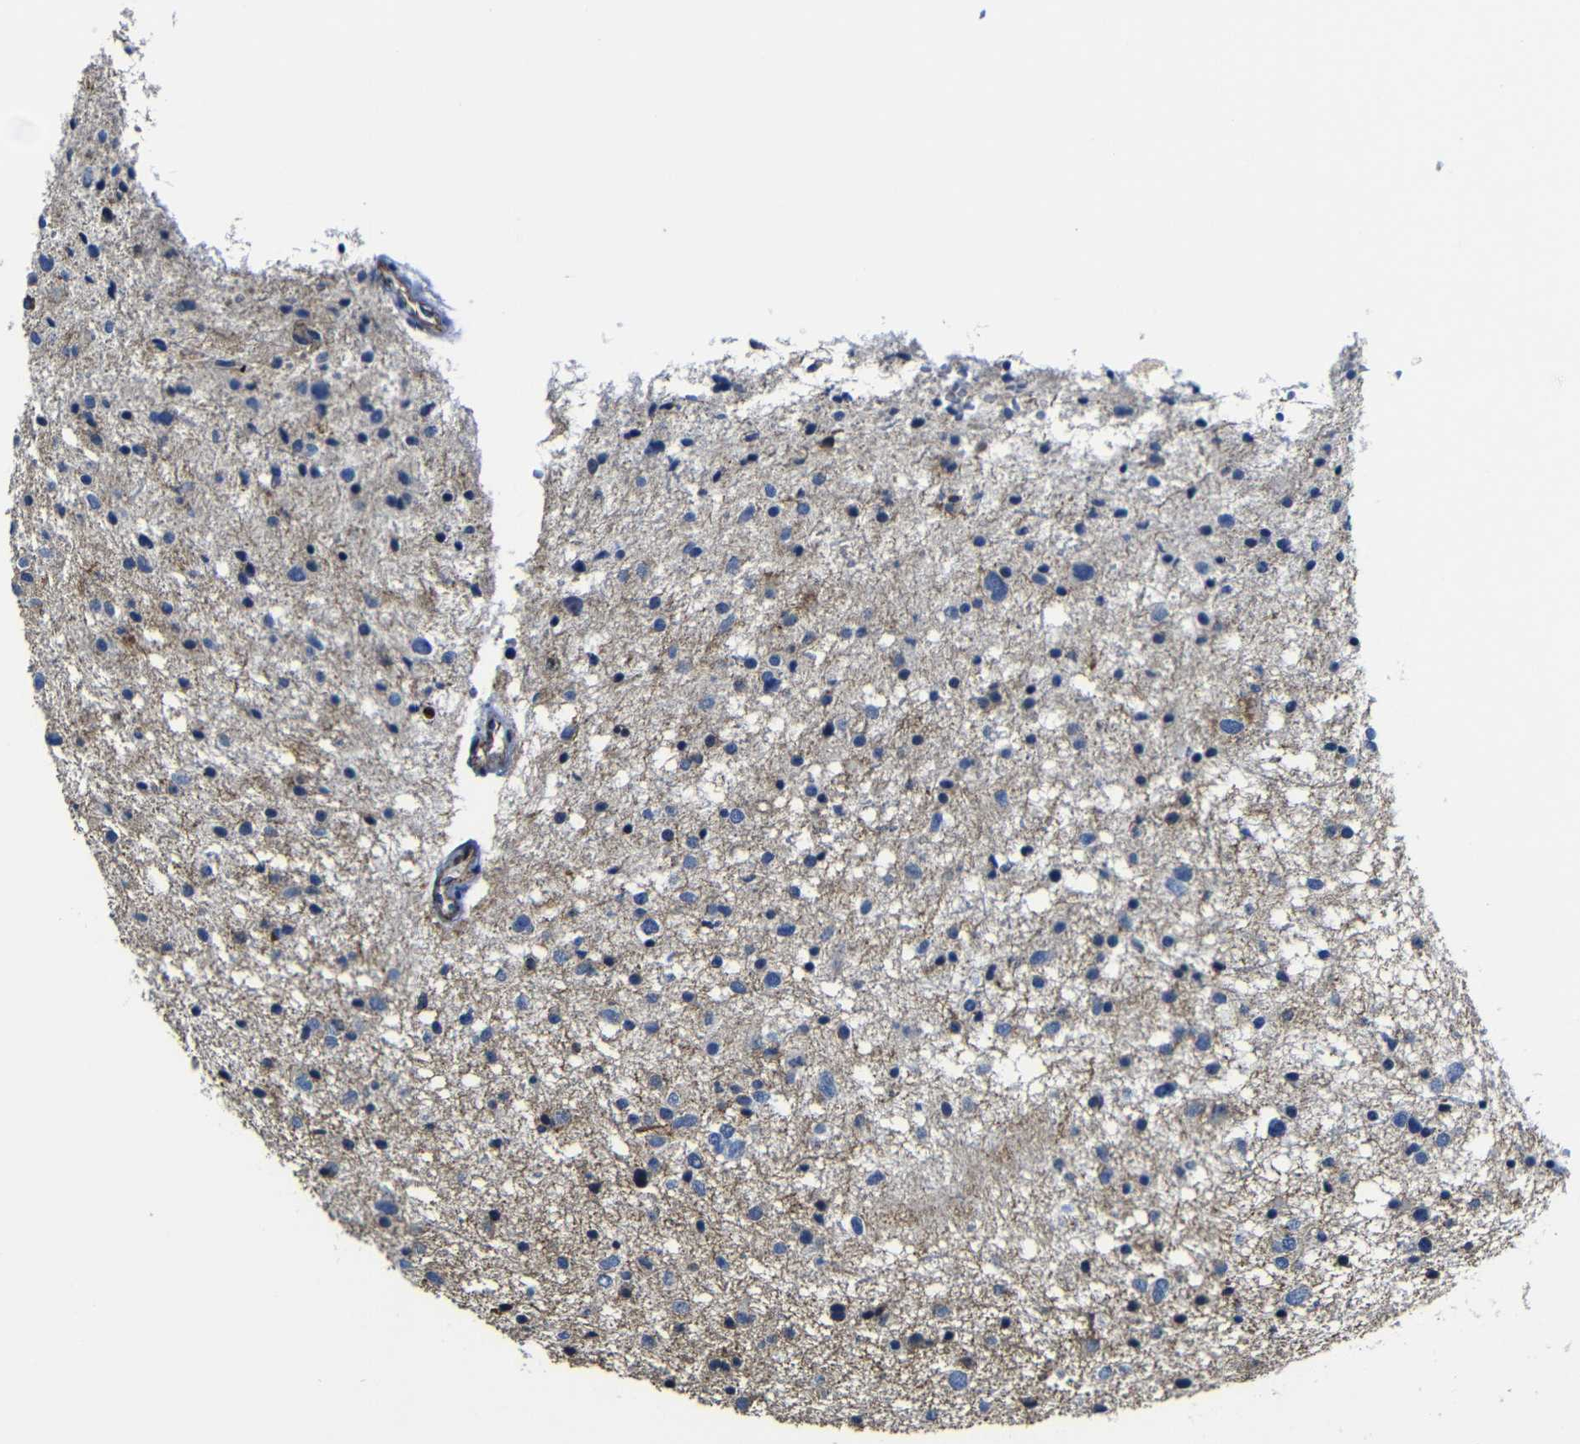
{"staining": {"intensity": "moderate", "quantity": "25%-75%", "location": "cytoplasmic/membranous"}, "tissue": "glioma", "cell_type": "Tumor cells", "image_type": "cancer", "snomed": [{"axis": "morphology", "description": "Glioma, malignant, Low grade"}, {"axis": "topography", "description": "Brain"}], "caption": "Protein expression analysis of human glioma reveals moderate cytoplasmic/membranous positivity in about 25%-75% of tumor cells.", "gene": "AFDN", "patient": {"sex": "female", "age": 37}}